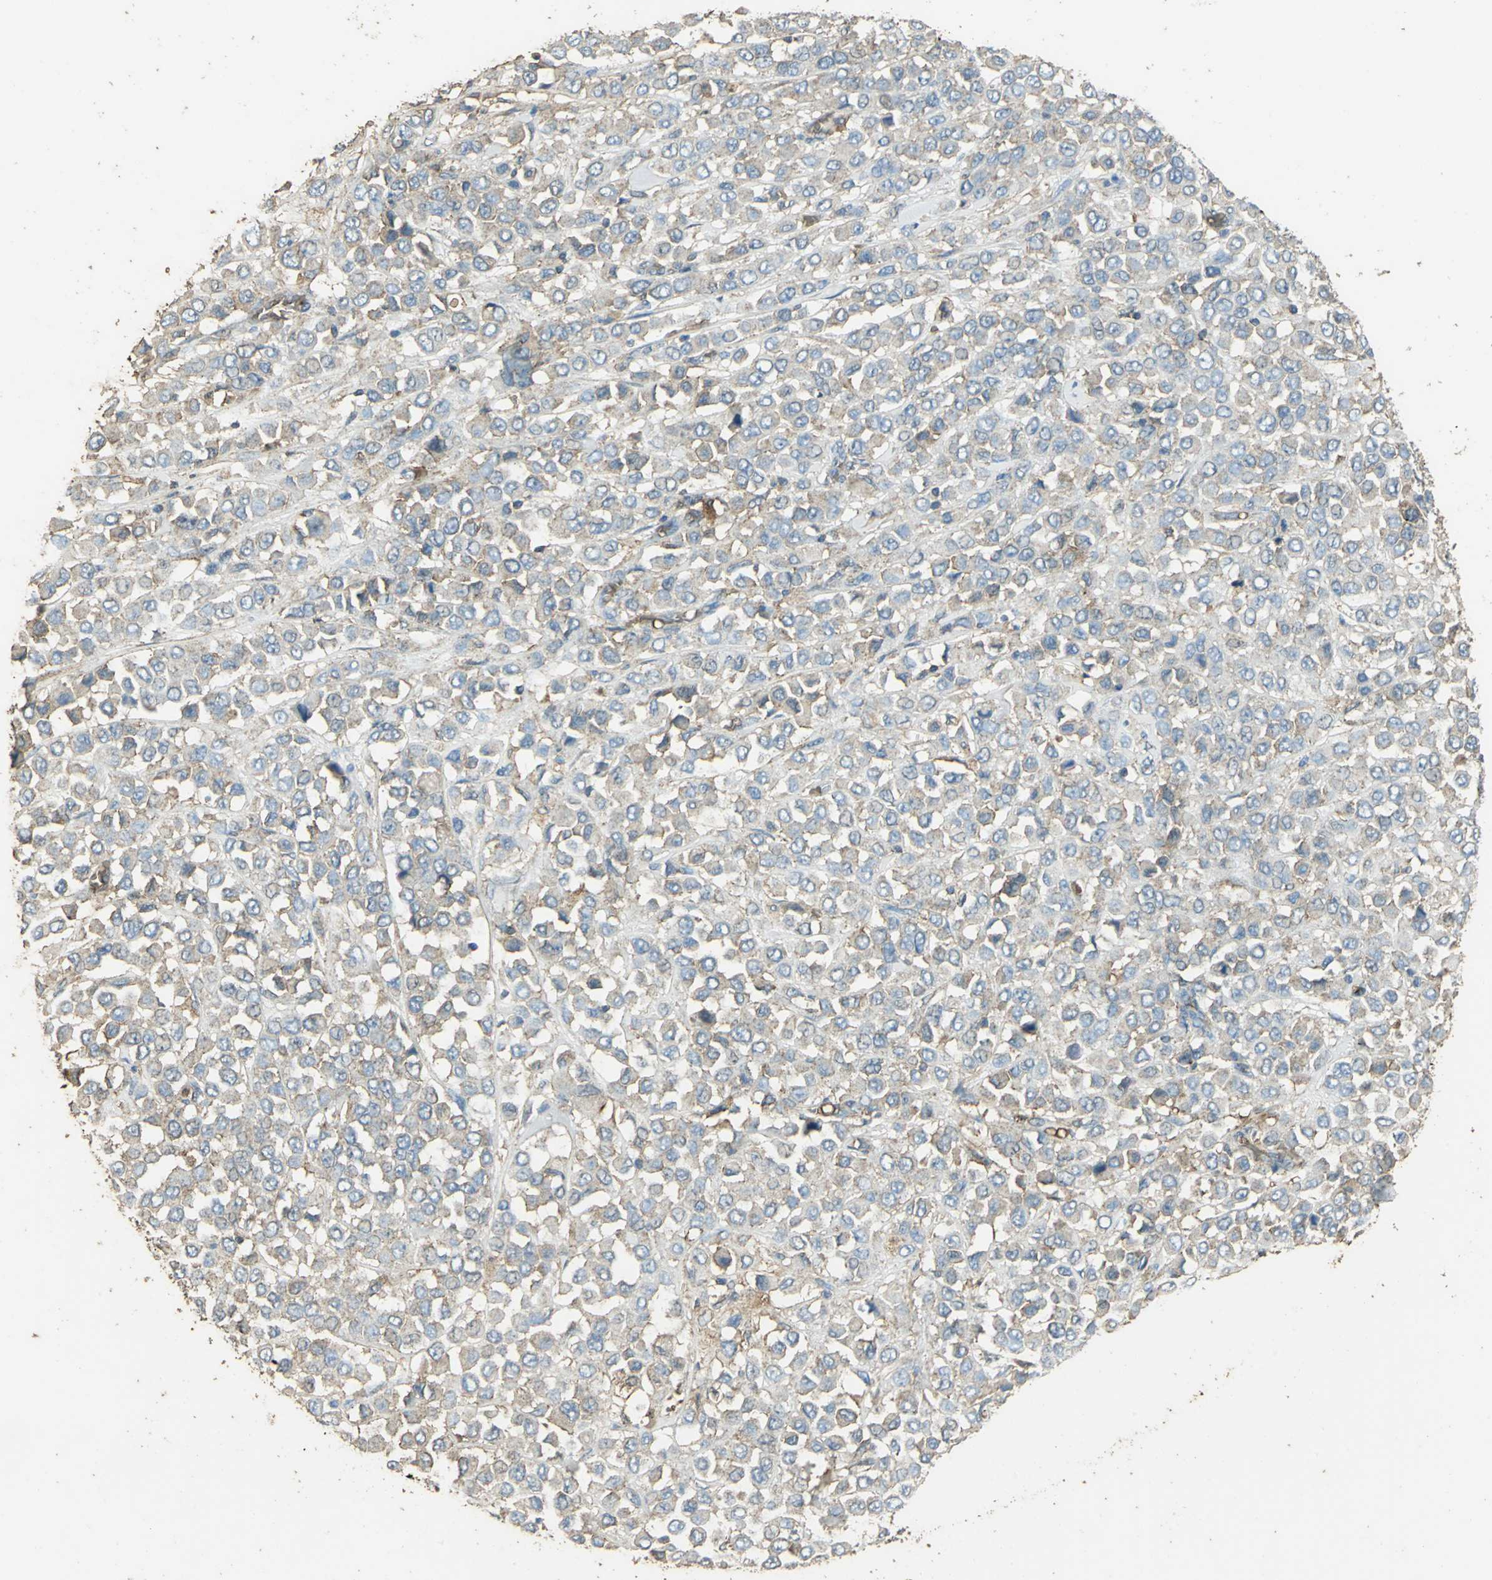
{"staining": {"intensity": "weak", "quantity": ">75%", "location": "cytoplasmic/membranous"}, "tissue": "breast cancer", "cell_type": "Tumor cells", "image_type": "cancer", "snomed": [{"axis": "morphology", "description": "Duct carcinoma"}, {"axis": "topography", "description": "Breast"}], "caption": "IHC of human breast cancer (infiltrating ductal carcinoma) displays low levels of weak cytoplasmic/membranous expression in about >75% of tumor cells. The staining was performed using DAB (3,3'-diaminobenzidine), with brown indicating positive protein expression. Nuclei are stained blue with hematoxylin.", "gene": "TRAPPC2", "patient": {"sex": "female", "age": 61}}